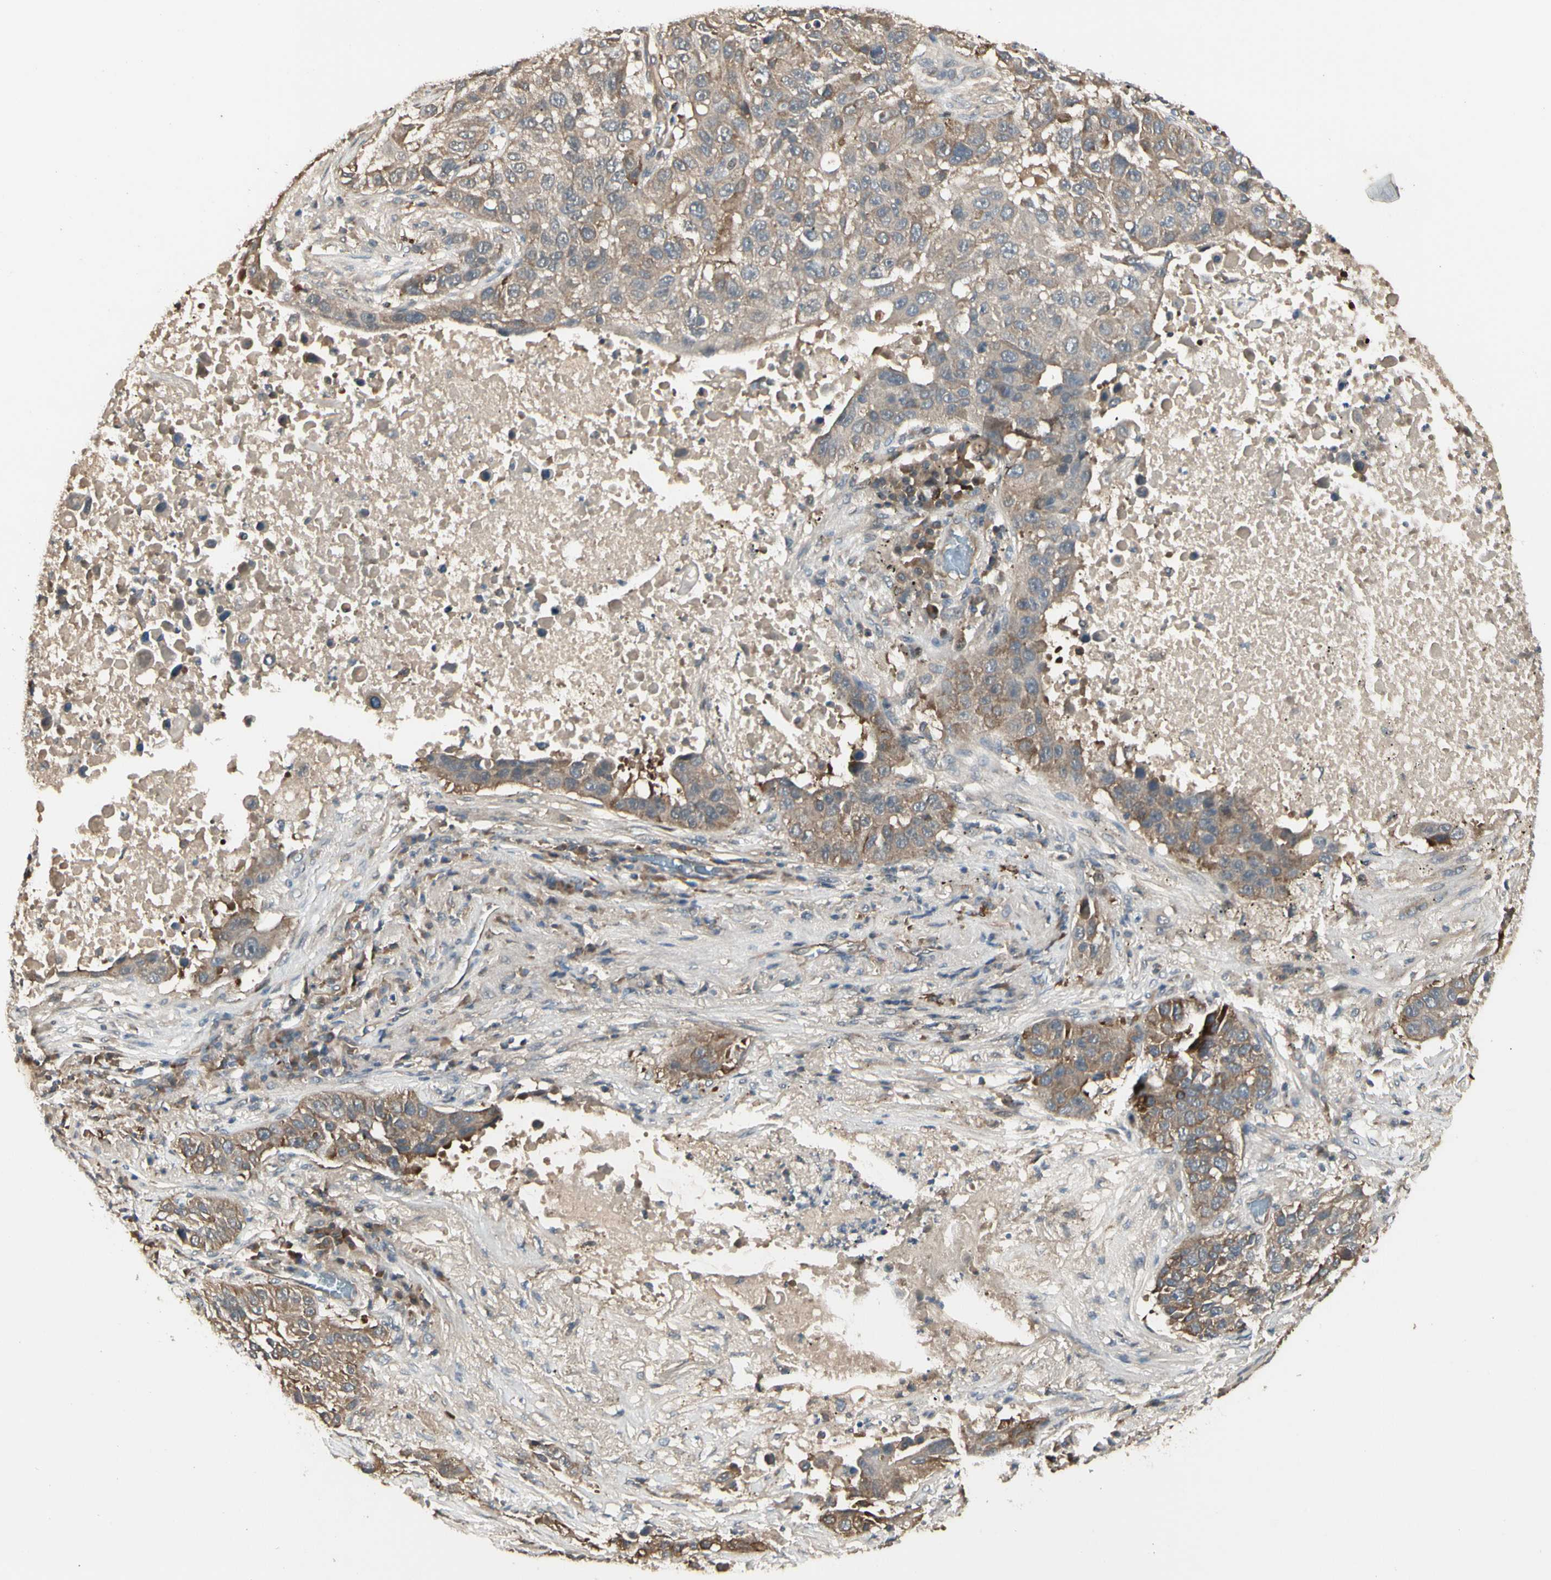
{"staining": {"intensity": "moderate", "quantity": ">75%", "location": "cytoplasmic/membranous"}, "tissue": "lung cancer", "cell_type": "Tumor cells", "image_type": "cancer", "snomed": [{"axis": "morphology", "description": "Squamous cell carcinoma, NOS"}, {"axis": "topography", "description": "Lung"}], "caption": "Immunohistochemistry of human squamous cell carcinoma (lung) reveals medium levels of moderate cytoplasmic/membranous expression in about >75% of tumor cells.", "gene": "ATG4C", "patient": {"sex": "male", "age": 57}}